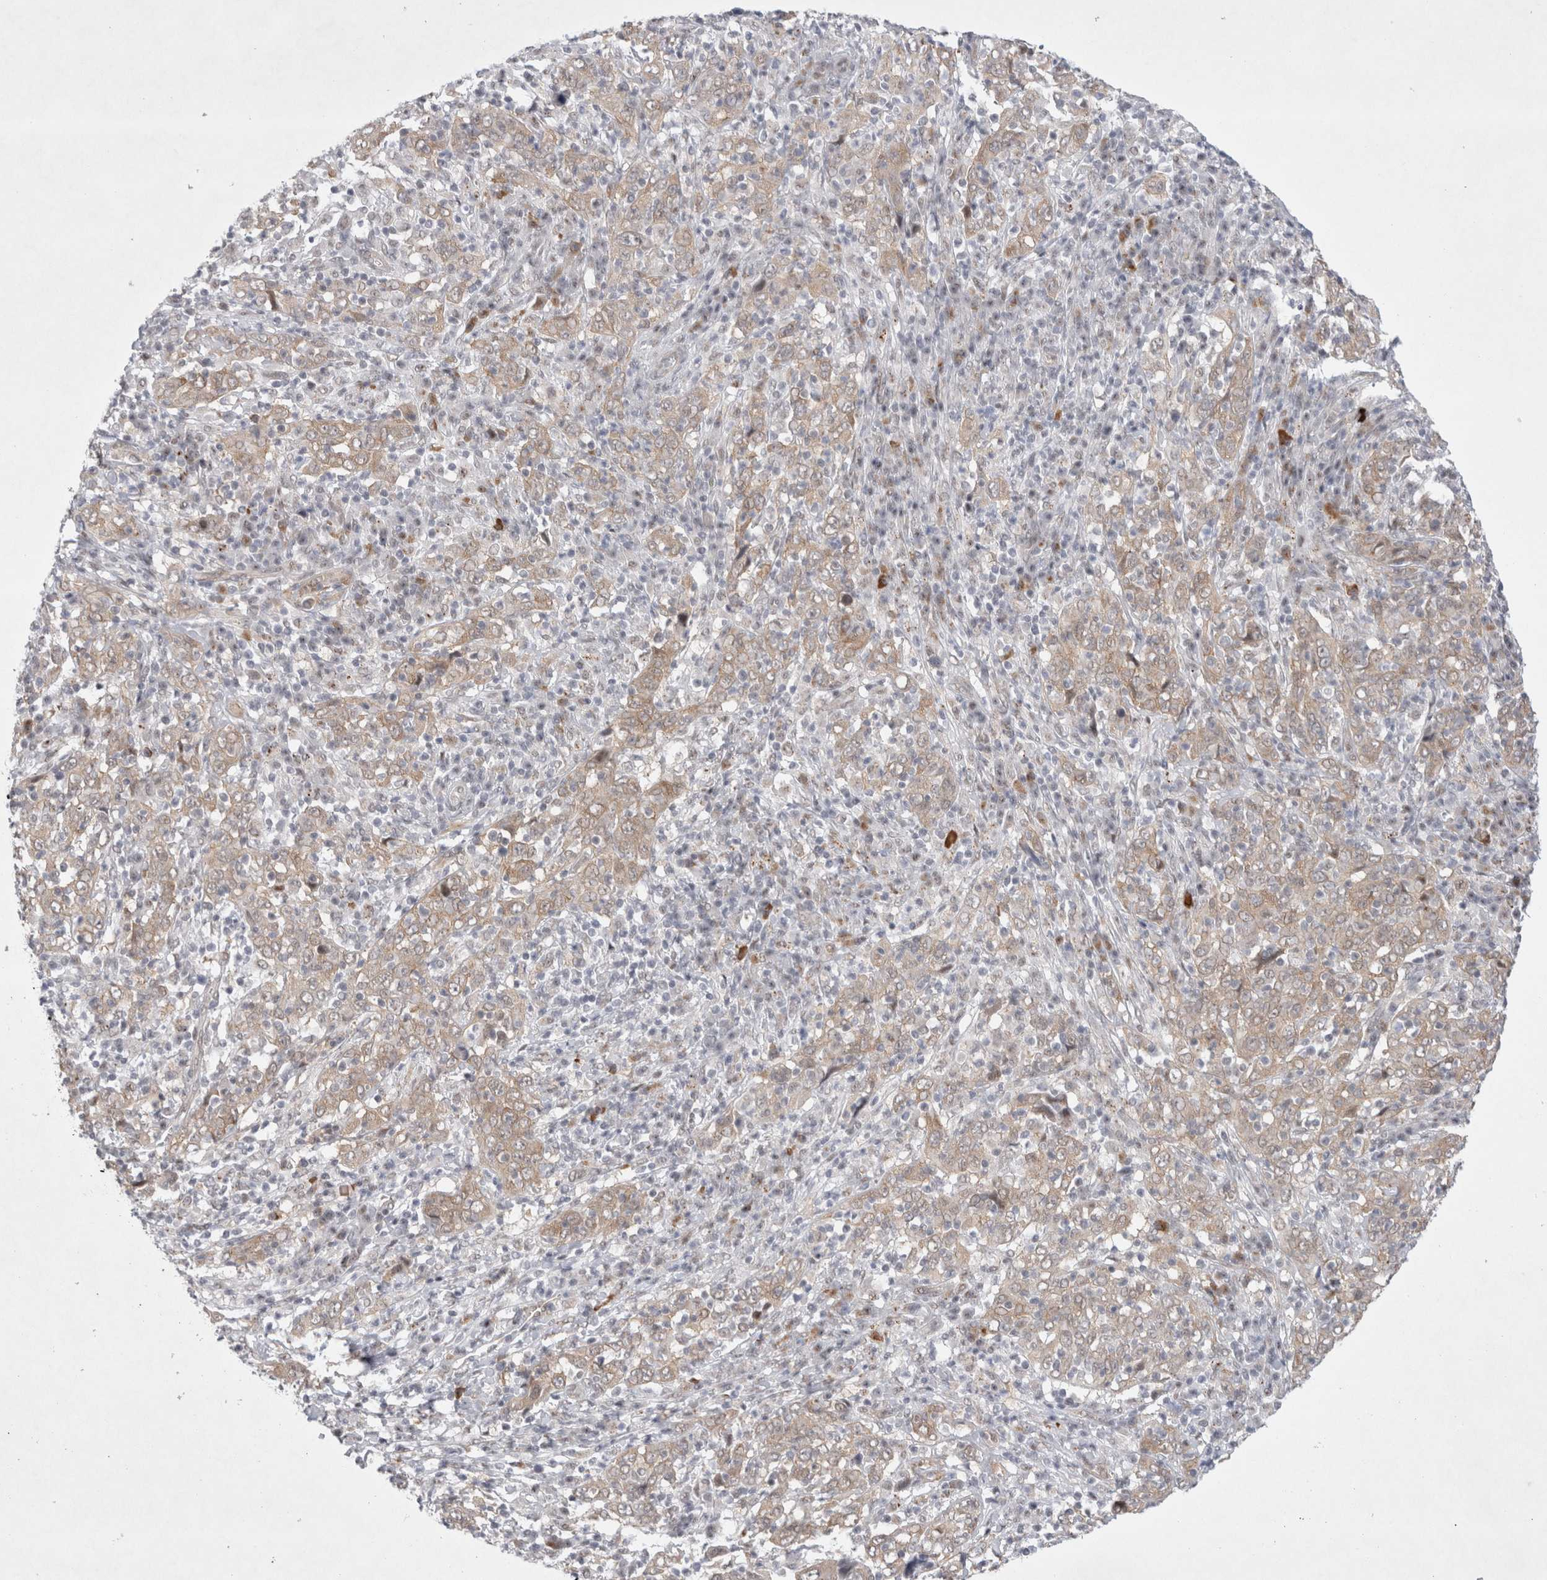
{"staining": {"intensity": "weak", "quantity": ">75%", "location": "cytoplasmic/membranous"}, "tissue": "cervical cancer", "cell_type": "Tumor cells", "image_type": "cancer", "snomed": [{"axis": "morphology", "description": "Squamous cell carcinoma, NOS"}, {"axis": "topography", "description": "Cervix"}], "caption": "IHC histopathology image of neoplastic tissue: human cervical squamous cell carcinoma stained using IHC shows low levels of weak protein expression localized specifically in the cytoplasmic/membranous of tumor cells, appearing as a cytoplasmic/membranous brown color.", "gene": "WIPF2", "patient": {"sex": "female", "age": 46}}